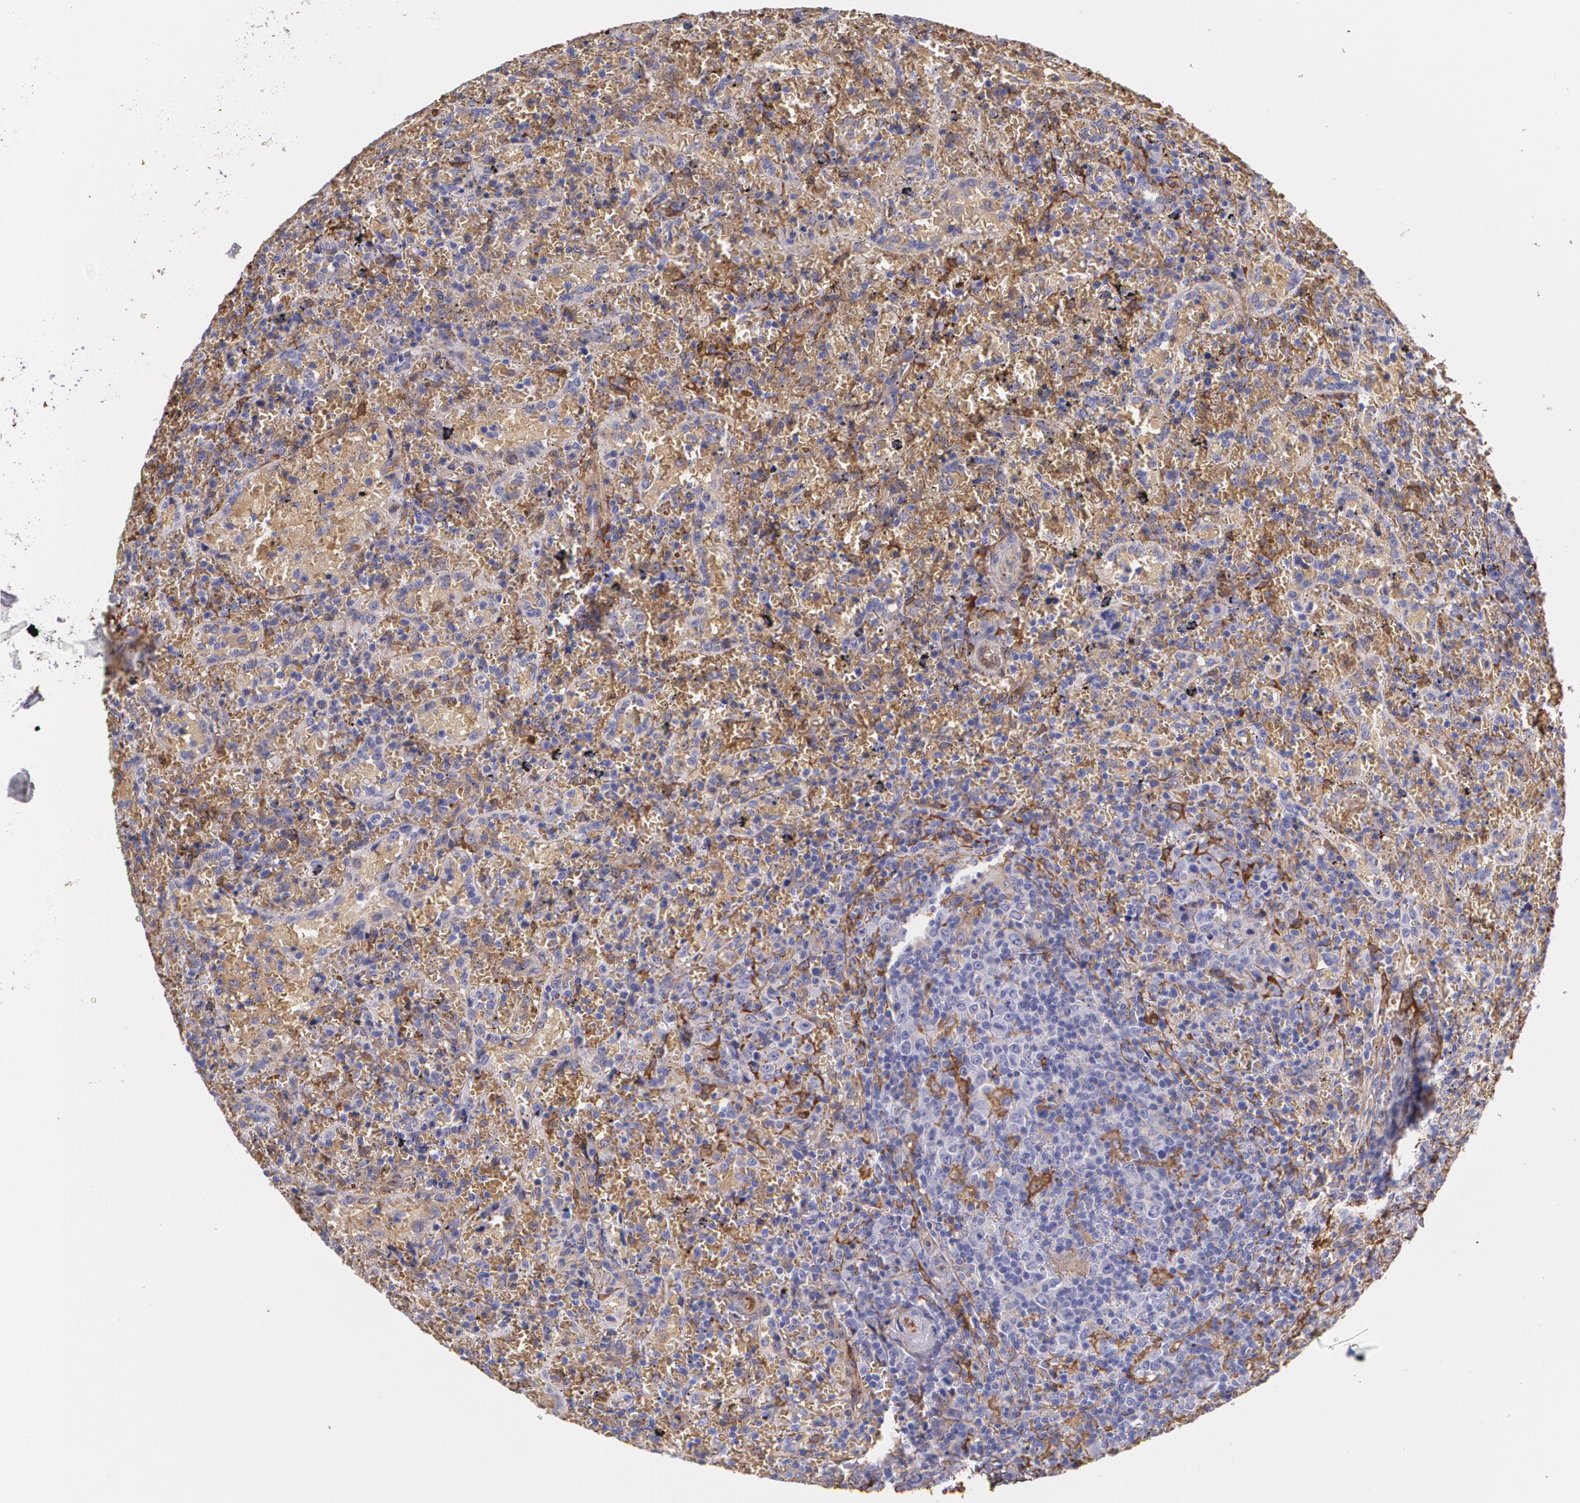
{"staining": {"intensity": "negative", "quantity": "none", "location": "none"}, "tissue": "lymphoma", "cell_type": "Tumor cells", "image_type": "cancer", "snomed": [{"axis": "morphology", "description": "Malignant lymphoma, non-Hodgkin's type, High grade"}, {"axis": "topography", "description": "Spleen"}, {"axis": "topography", "description": "Lymph node"}], "caption": "A micrograph of lymphoma stained for a protein displays no brown staining in tumor cells.", "gene": "MMP2", "patient": {"sex": "female", "age": 70}}